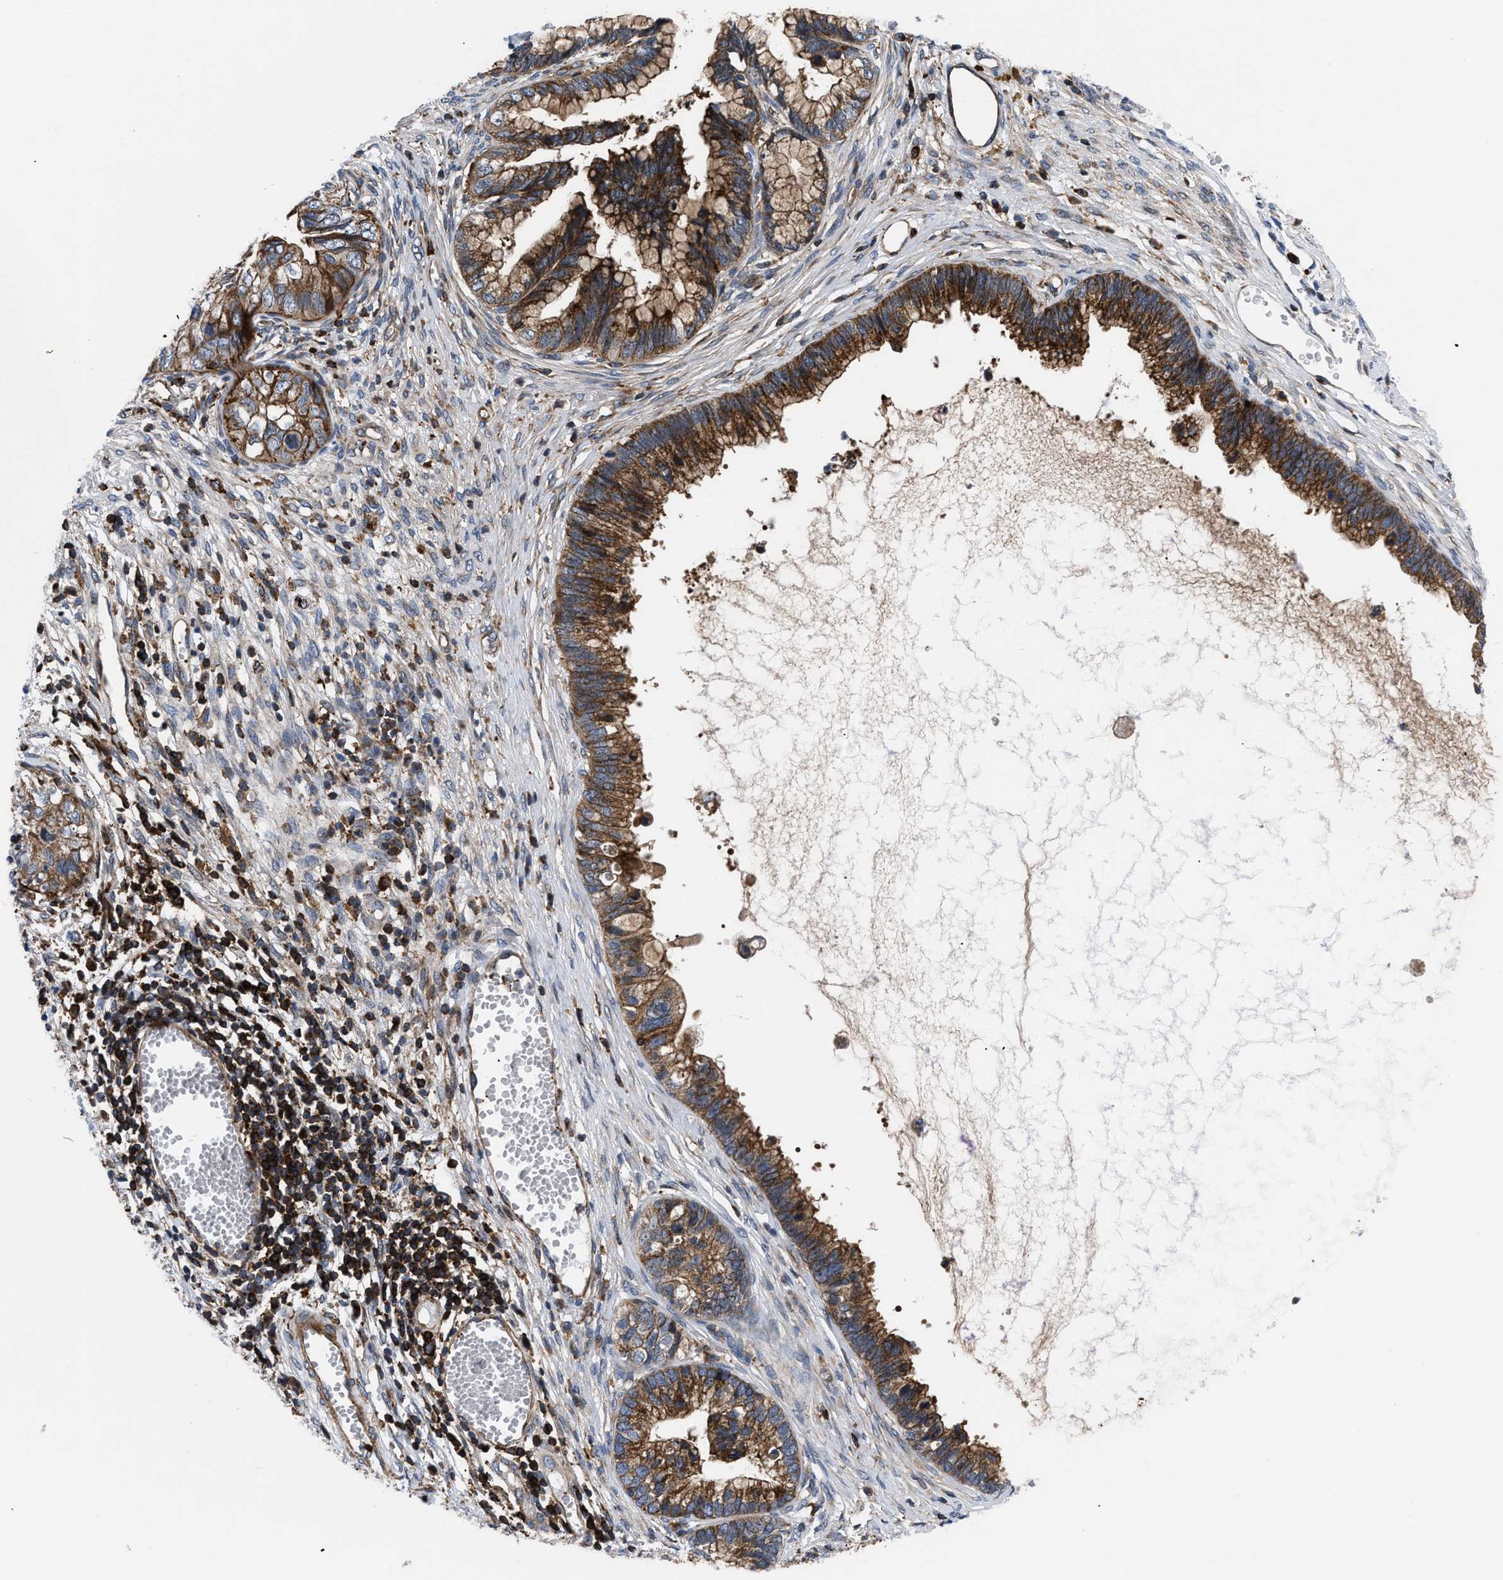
{"staining": {"intensity": "strong", "quantity": ">75%", "location": "cytoplasmic/membranous"}, "tissue": "cervical cancer", "cell_type": "Tumor cells", "image_type": "cancer", "snomed": [{"axis": "morphology", "description": "Adenocarcinoma, NOS"}, {"axis": "topography", "description": "Cervix"}], "caption": "An immunohistochemistry histopathology image of tumor tissue is shown. Protein staining in brown shows strong cytoplasmic/membranous positivity in cervical cancer (adenocarcinoma) within tumor cells.", "gene": "SPAST", "patient": {"sex": "female", "age": 44}}